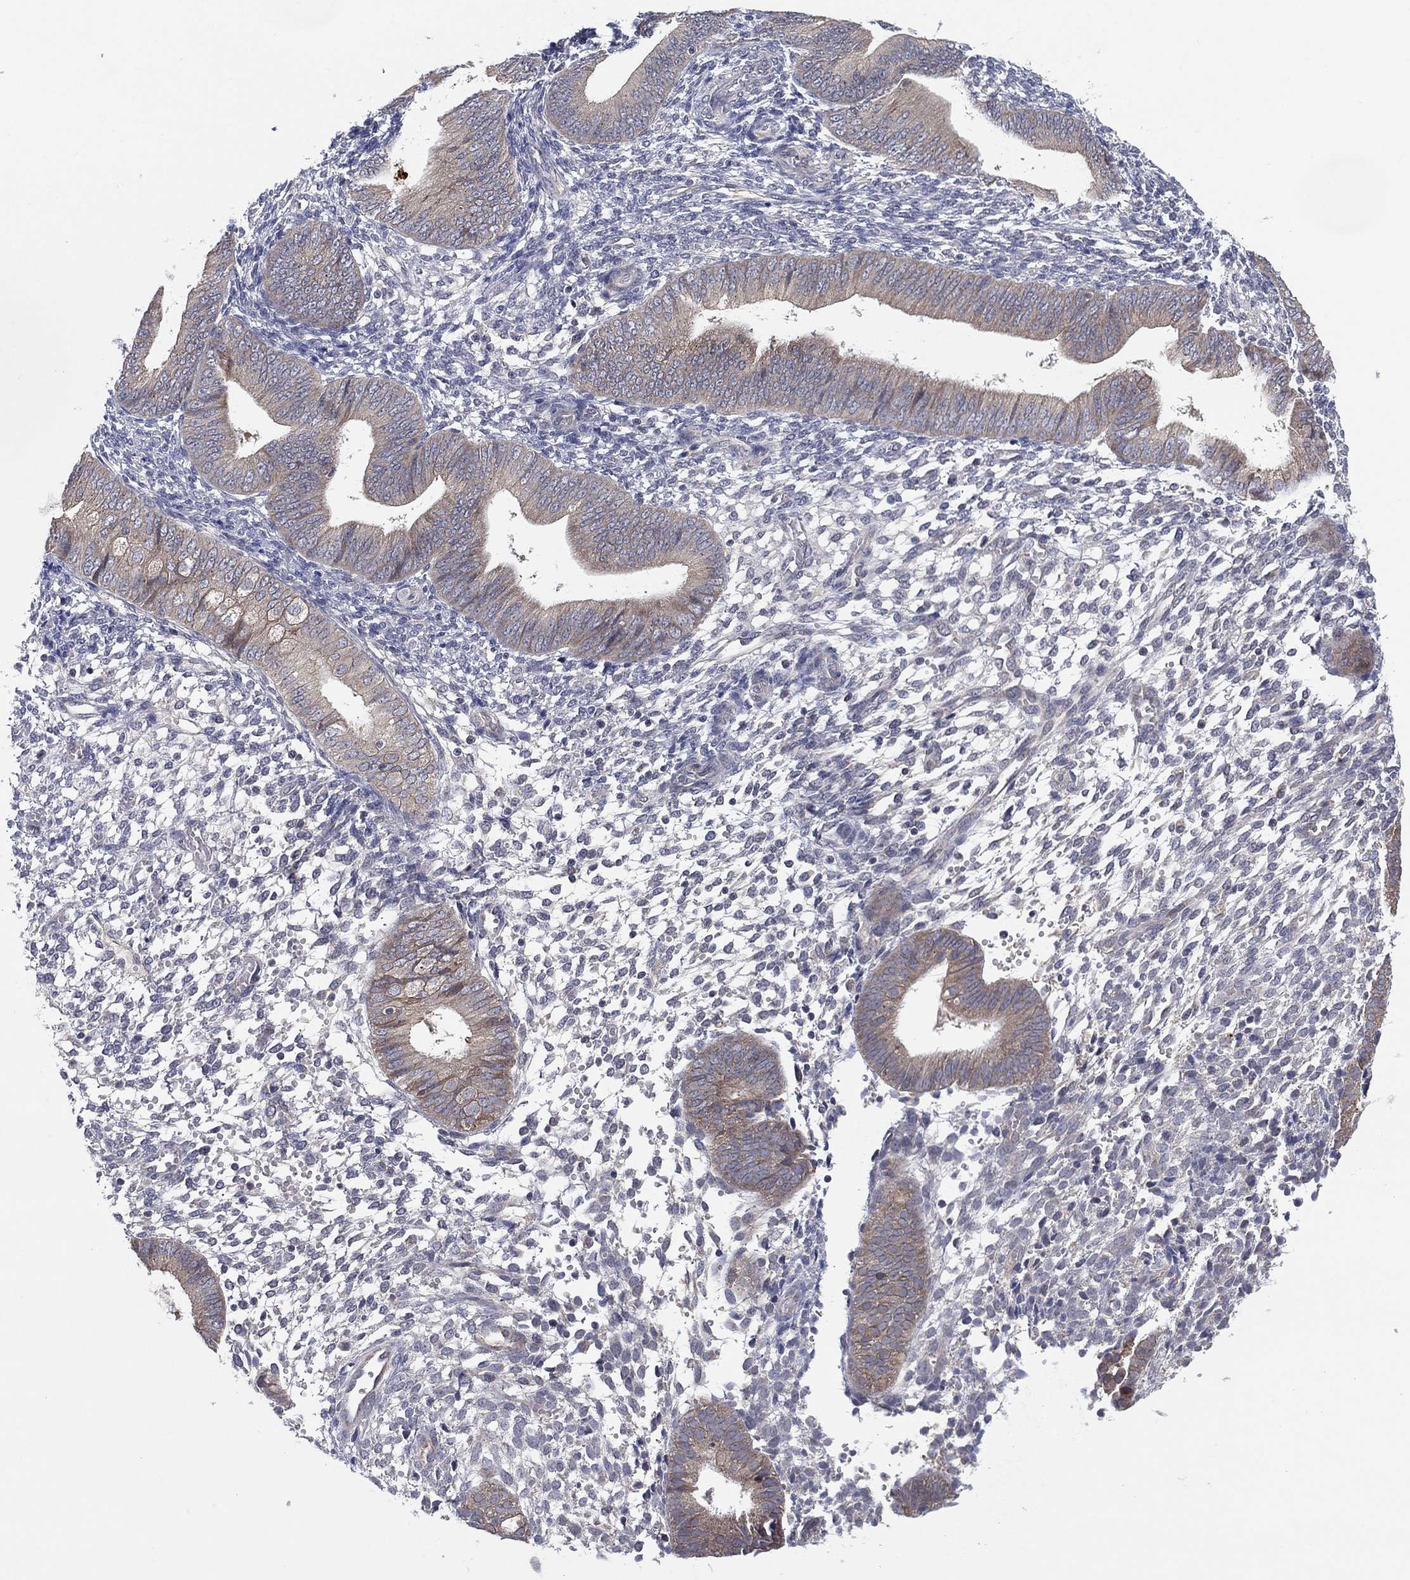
{"staining": {"intensity": "negative", "quantity": "none", "location": "none"}, "tissue": "endometrium", "cell_type": "Cells in endometrial stroma", "image_type": "normal", "snomed": [{"axis": "morphology", "description": "Normal tissue, NOS"}, {"axis": "topography", "description": "Endometrium"}], "caption": "An immunohistochemistry (IHC) micrograph of benign endometrium is shown. There is no staining in cells in endometrial stroma of endometrium. (DAB immunohistochemistry with hematoxylin counter stain).", "gene": "MPP7", "patient": {"sex": "female", "age": 39}}